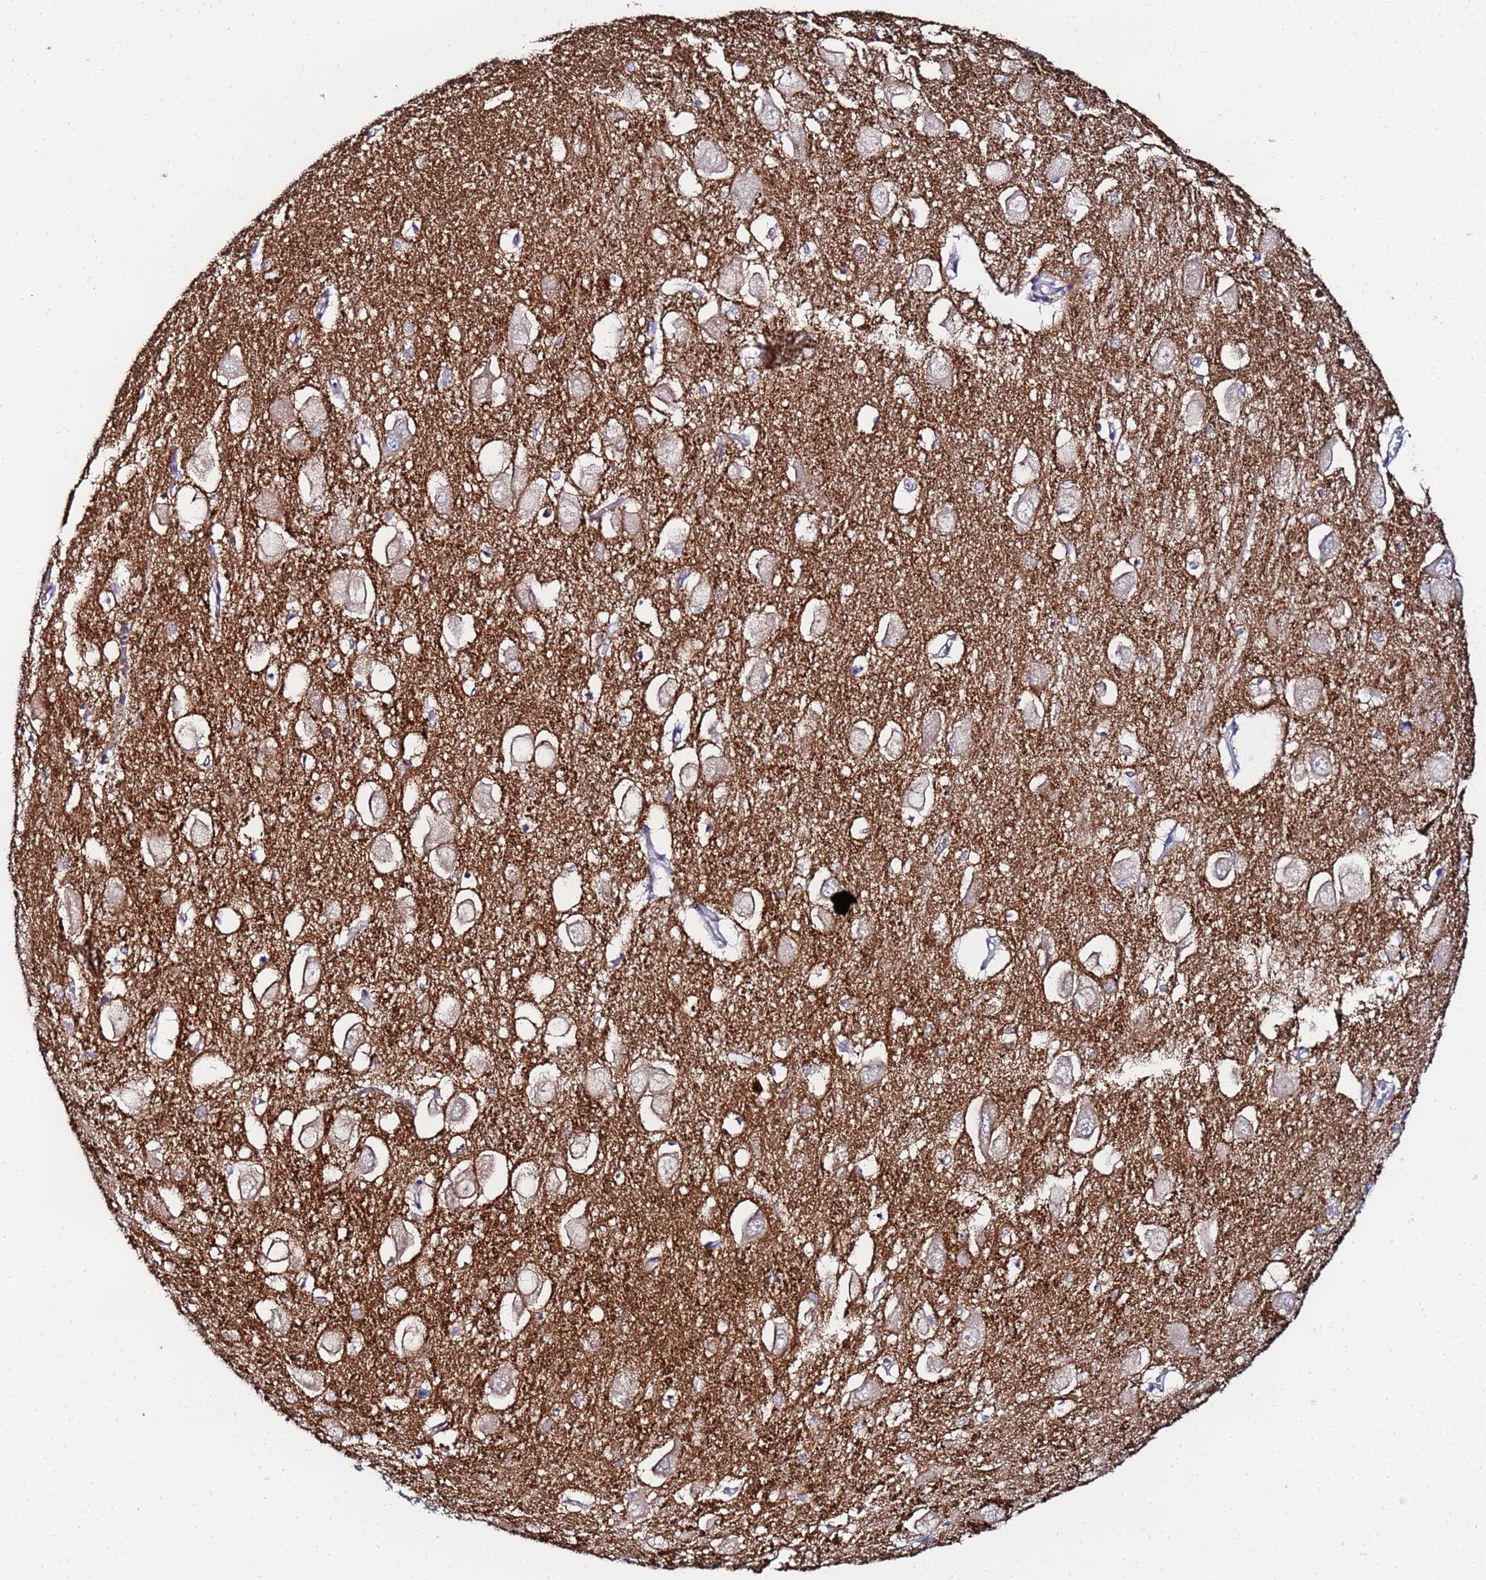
{"staining": {"intensity": "weak", "quantity": "<25%", "location": "cytoplasmic/membranous"}, "tissue": "hippocampus", "cell_type": "Glial cells", "image_type": "normal", "snomed": [{"axis": "morphology", "description": "Normal tissue, NOS"}, {"axis": "topography", "description": "Hippocampus"}], "caption": "The immunohistochemistry (IHC) photomicrograph has no significant positivity in glial cells of hippocampus.", "gene": "TCP10L", "patient": {"sex": "female", "age": 64}}